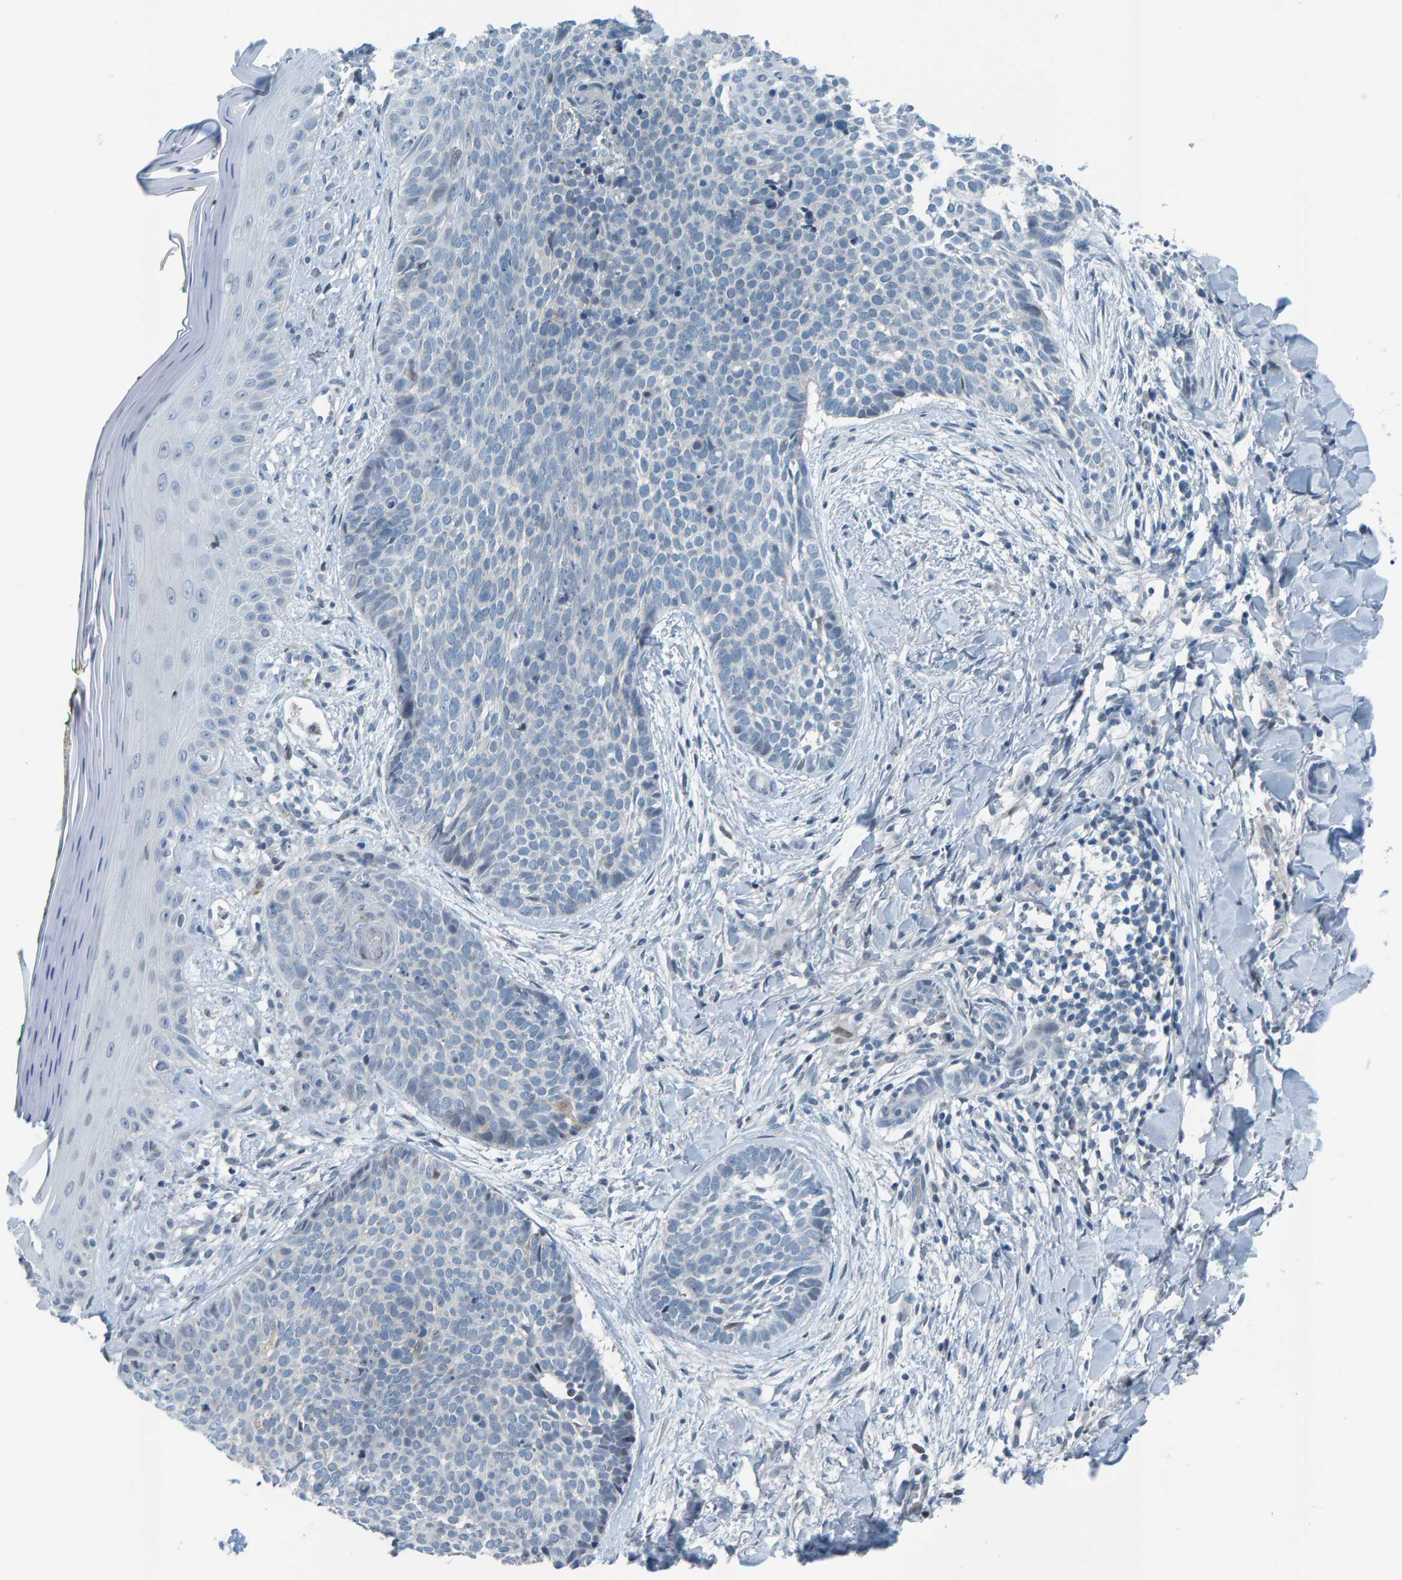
{"staining": {"intensity": "negative", "quantity": "none", "location": "none"}, "tissue": "skin cancer", "cell_type": "Tumor cells", "image_type": "cancer", "snomed": [{"axis": "morphology", "description": "Normal tissue, NOS"}, {"axis": "morphology", "description": "Basal cell carcinoma"}, {"axis": "topography", "description": "Skin"}], "caption": "This is an immunohistochemistry (IHC) image of skin cancer. There is no positivity in tumor cells.", "gene": "CNP", "patient": {"sex": "male", "age": 67}}